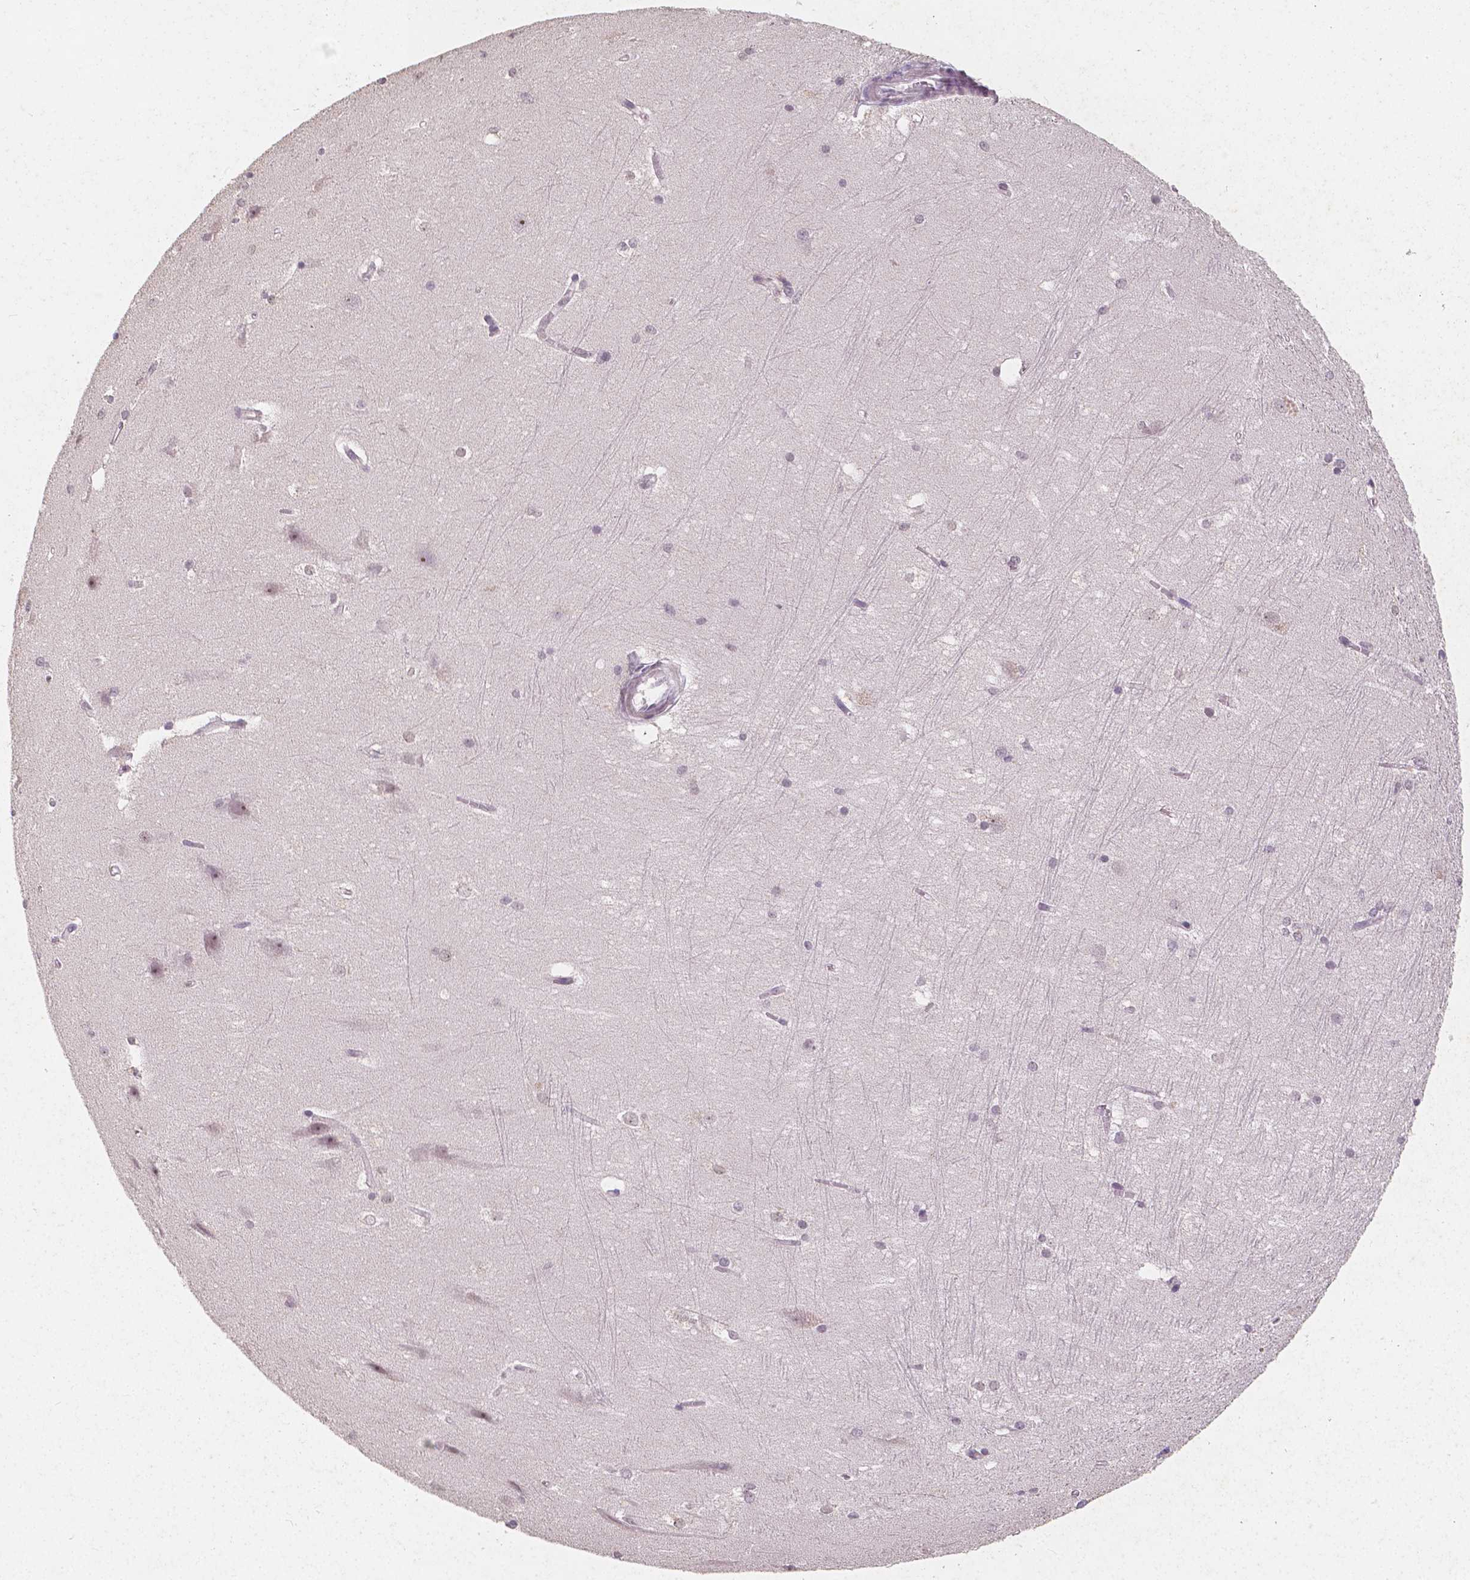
{"staining": {"intensity": "negative", "quantity": "none", "location": "none"}, "tissue": "hippocampus", "cell_type": "Glial cells", "image_type": "normal", "snomed": [{"axis": "morphology", "description": "Normal tissue, NOS"}, {"axis": "topography", "description": "Cerebral cortex"}, {"axis": "topography", "description": "Hippocampus"}], "caption": "Immunohistochemical staining of unremarkable hippocampus exhibits no significant staining in glial cells.", "gene": "NOLC1", "patient": {"sex": "female", "age": 19}}